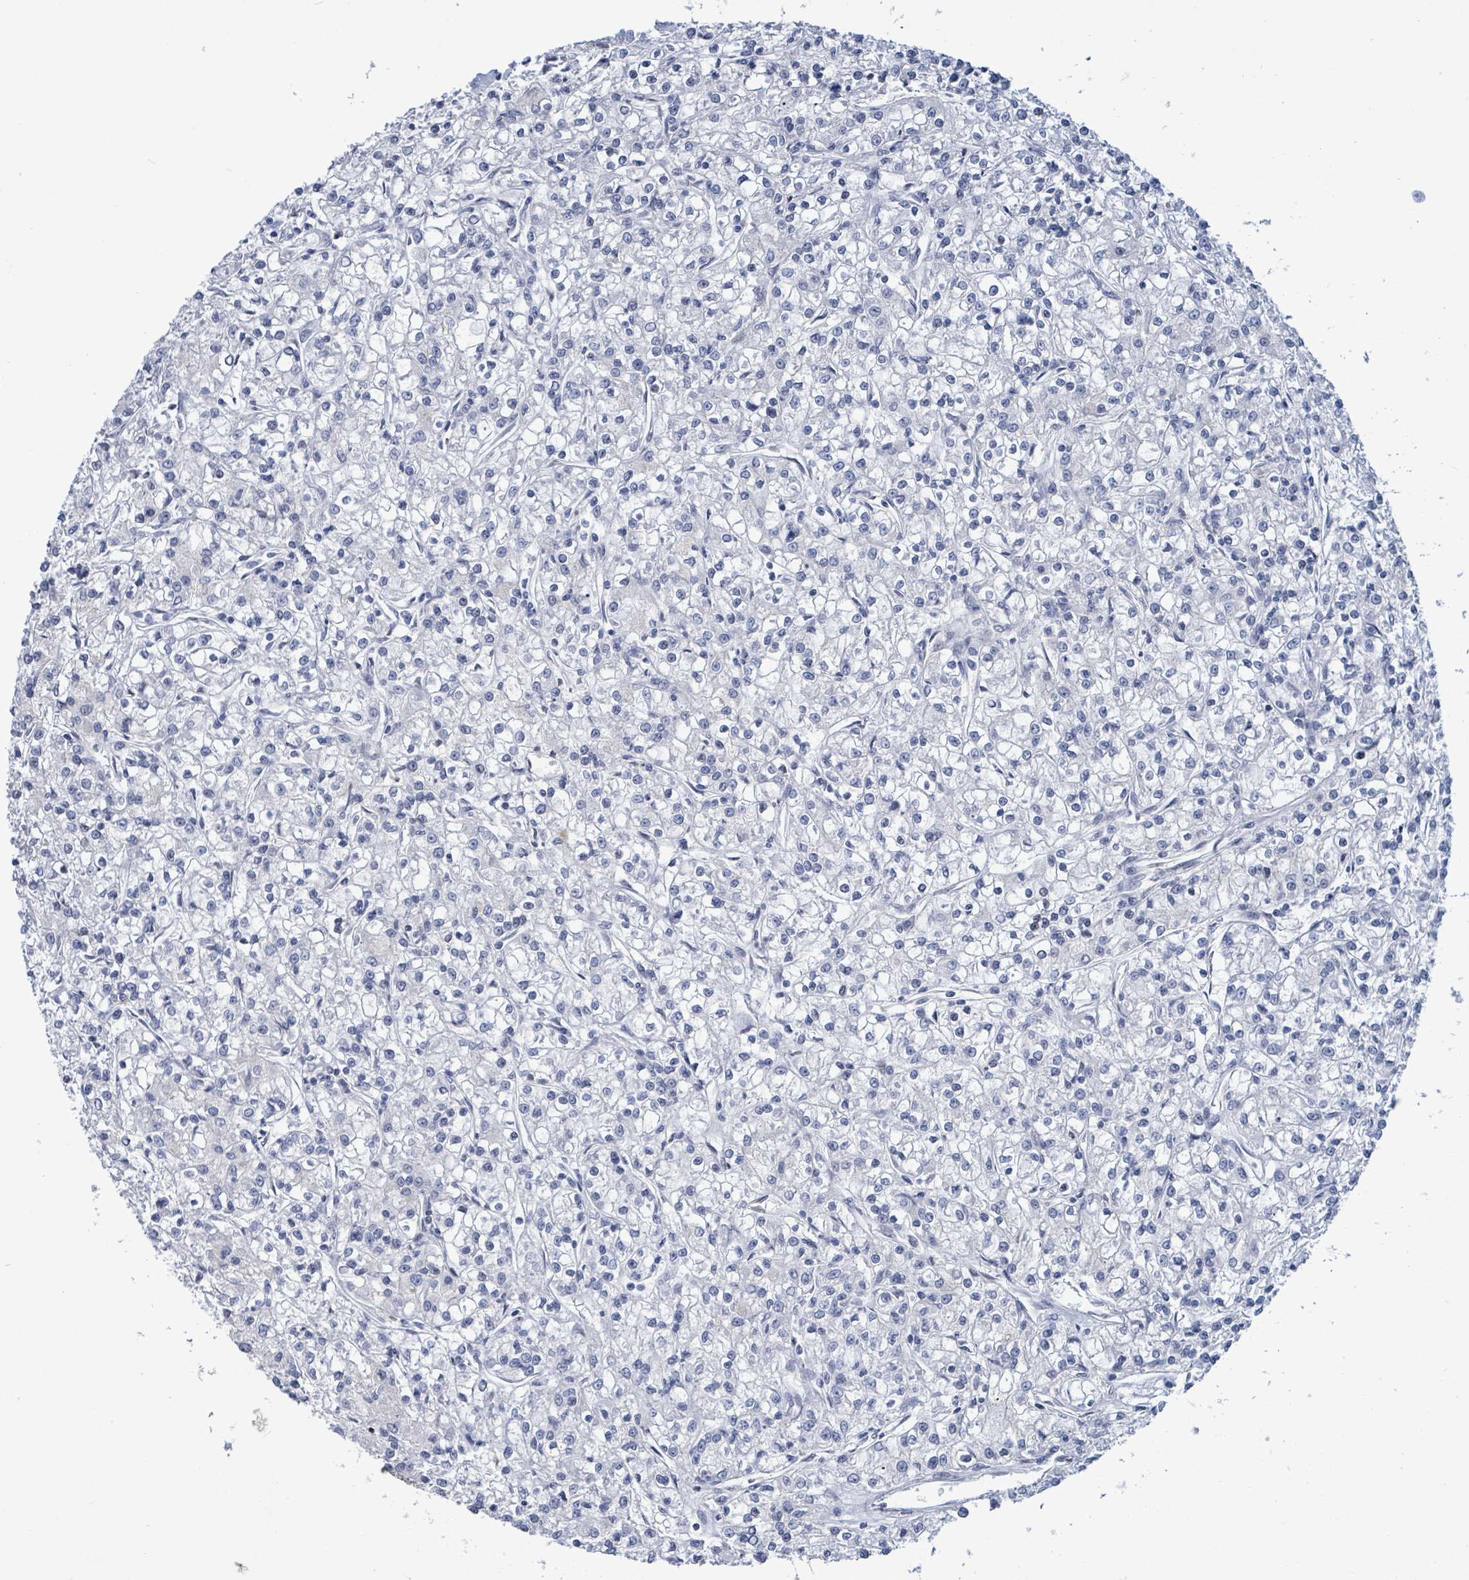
{"staining": {"intensity": "negative", "quantity": "none", "location": "none"}, "tissue": "renal cancer", "cell_type": "Tumor cells", "image_type": "cancer", "snomed": [{"axis": "morphology", "description": "Adenocarcinoma, NOS"}, {"axis": "topography", "description": "Kidney"}], "caption": "Renal adenocarcinoma was stained to show a protein in brown. There is no significant positivity in tumor cells. (Brightfield microscopy of DAB immunohistochemistry (IHC) at high magnification).", "gene": "NTN3", "patient": {"sex": "female", "age": 59}}